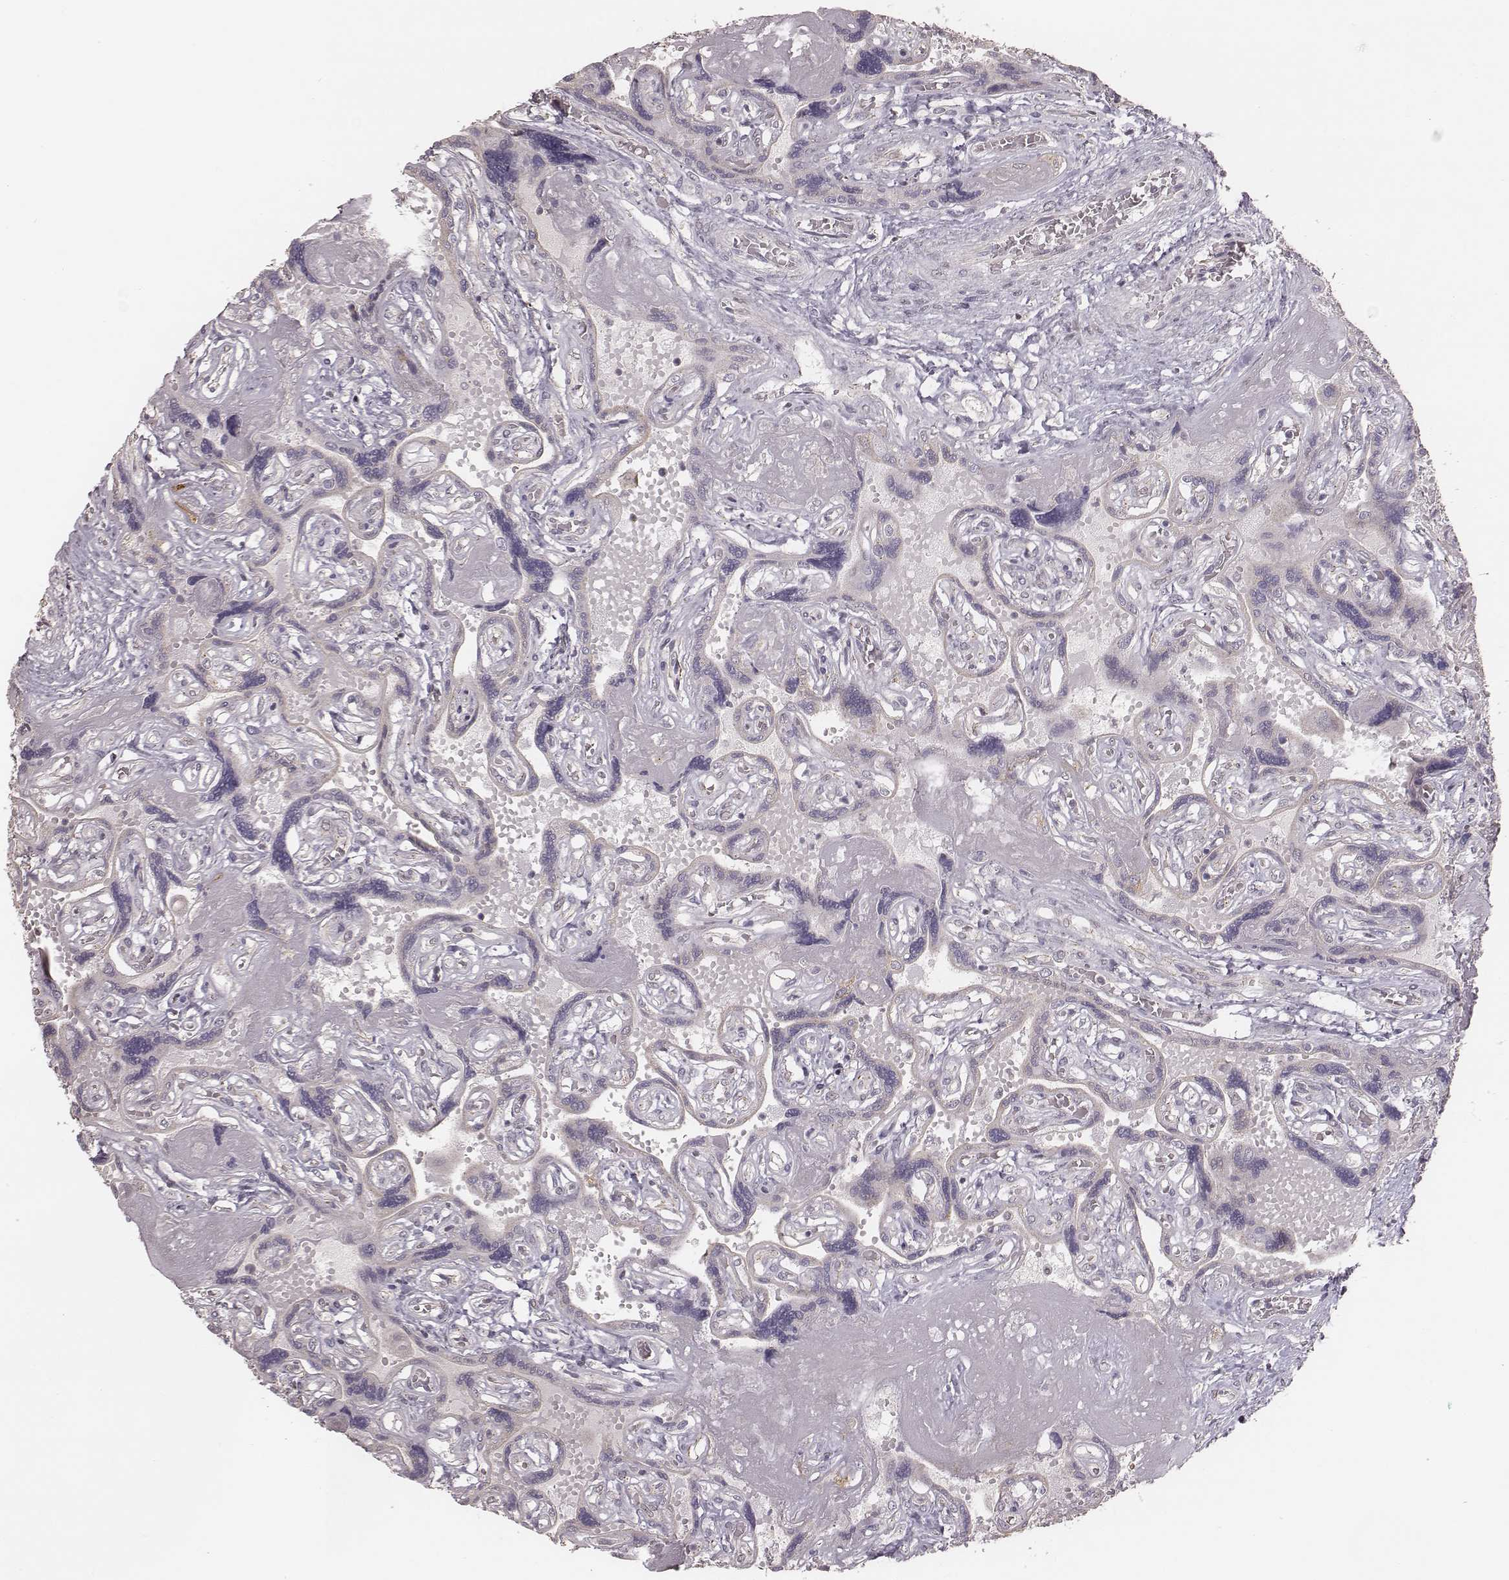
{"staining": {"intensity": "negative", "quantity": "none", "location": "none"}, "tissue": "placenta", "cell_type": "Decidual cells", "image_type": "normal", "snomed": [{"axis": "morphology", "description": "Normal tissue, NOS"}, {"axis": "topography", "description": "Placenta"}], "caption": "This micrograph is of unremarkable placenta stained with immunohistochemistry to label a protein in brown with the nuclei are counter-stained blue. There is no positivity in decidual cells.", "gene": "SLC7A4", "patient": {"sex": "female", "age": 32}}